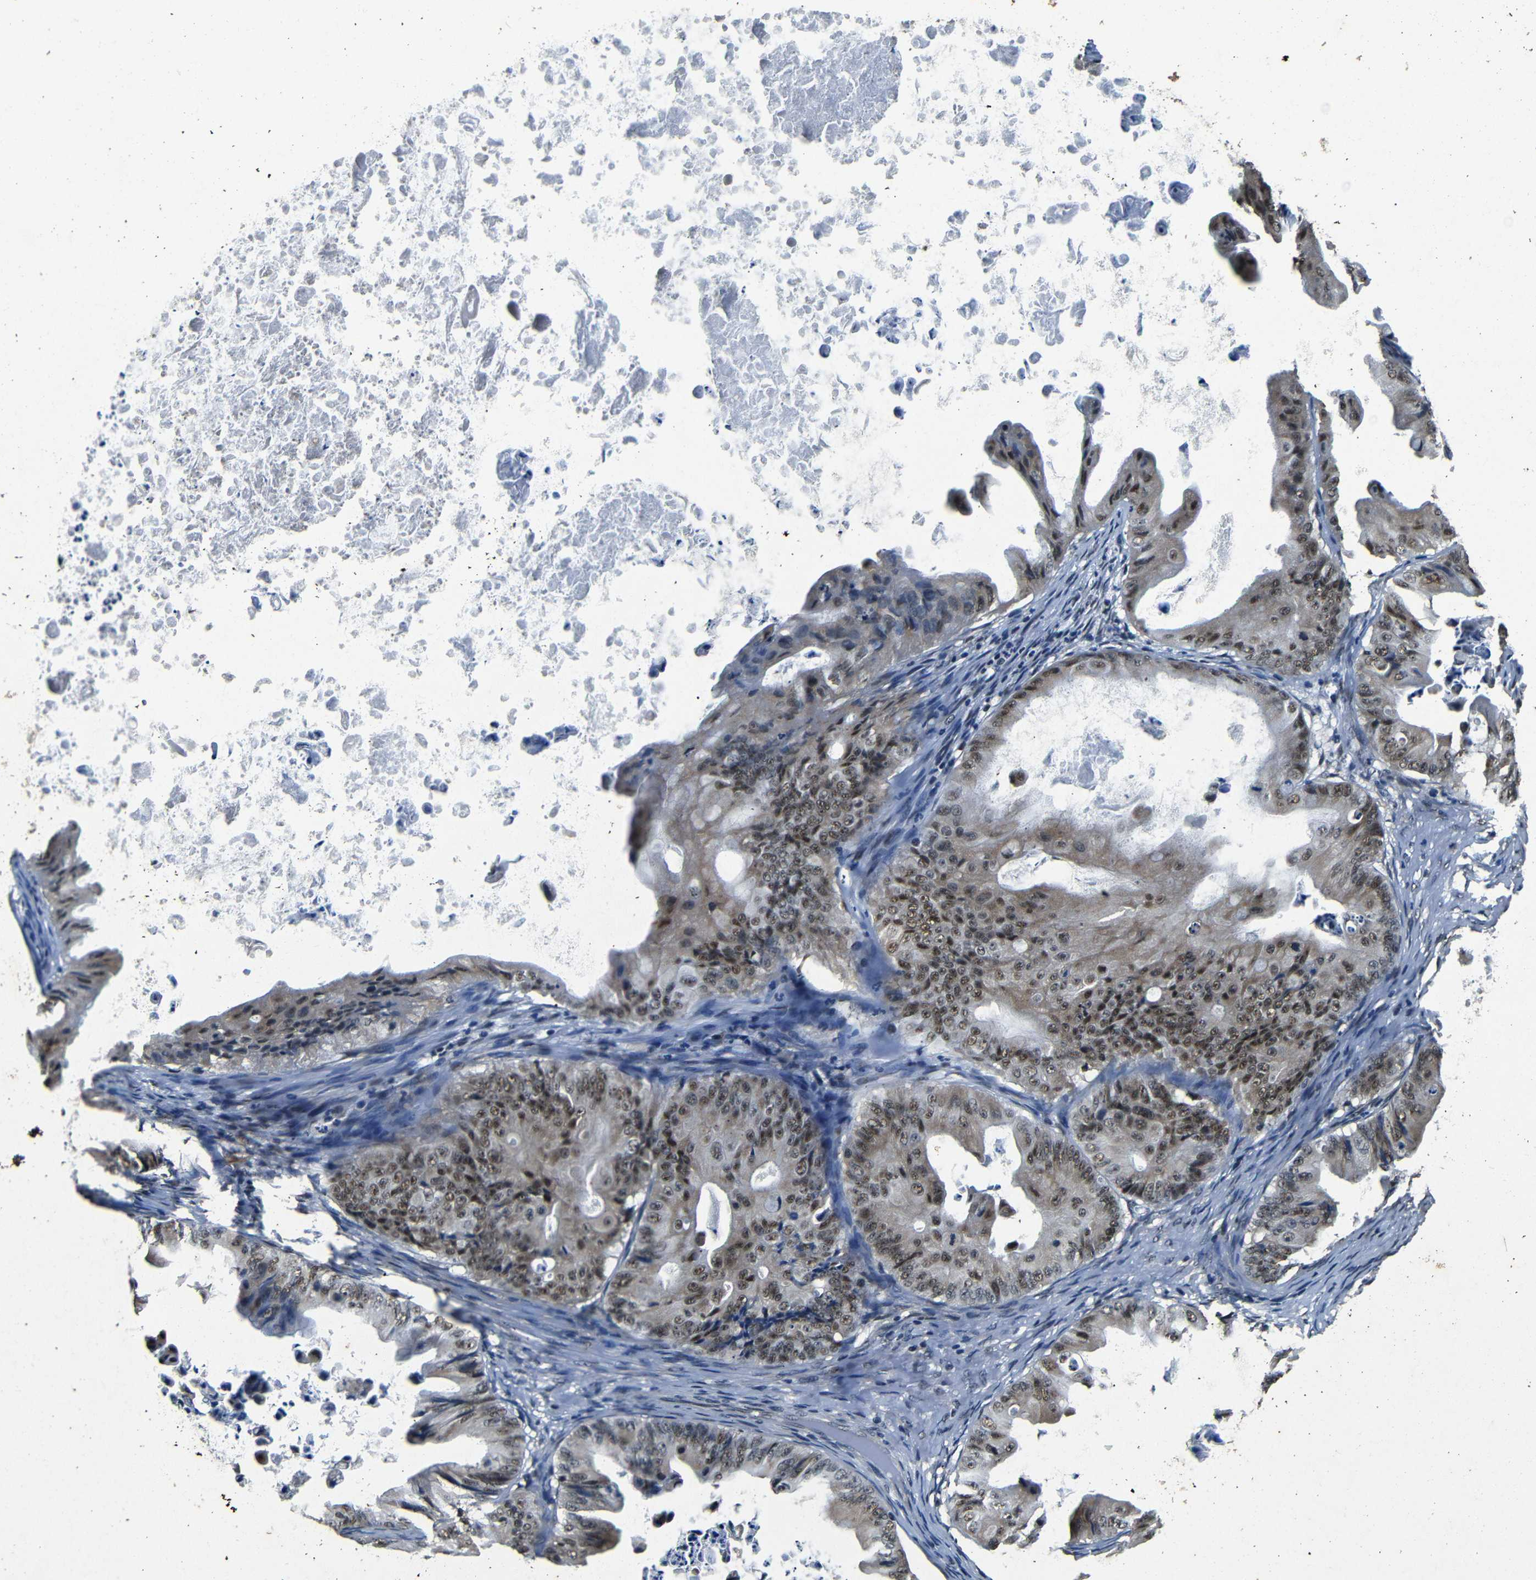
{"staining": {"intensity": "moderate", "quantity": ">75%", "location": "nuclear"}, "tissue": "ovarian cancer", "cell_type": "Tumor cells", "image_type": "cancer", "snomed": [{"axis": "morphology", "description": "Cystadenocarcinoma, mucinous, NOS"}, {"axis": "topography", "description": "Ovary"}], "caption": "Immunohistochemical staining of ovarian mucinous cystadenocarcinoma reveals medium levels of moderate nuclear staining in about >75% of tumor cells.", "gene": "FOXD4", "patient": {"sex": "female", "age": 37}}